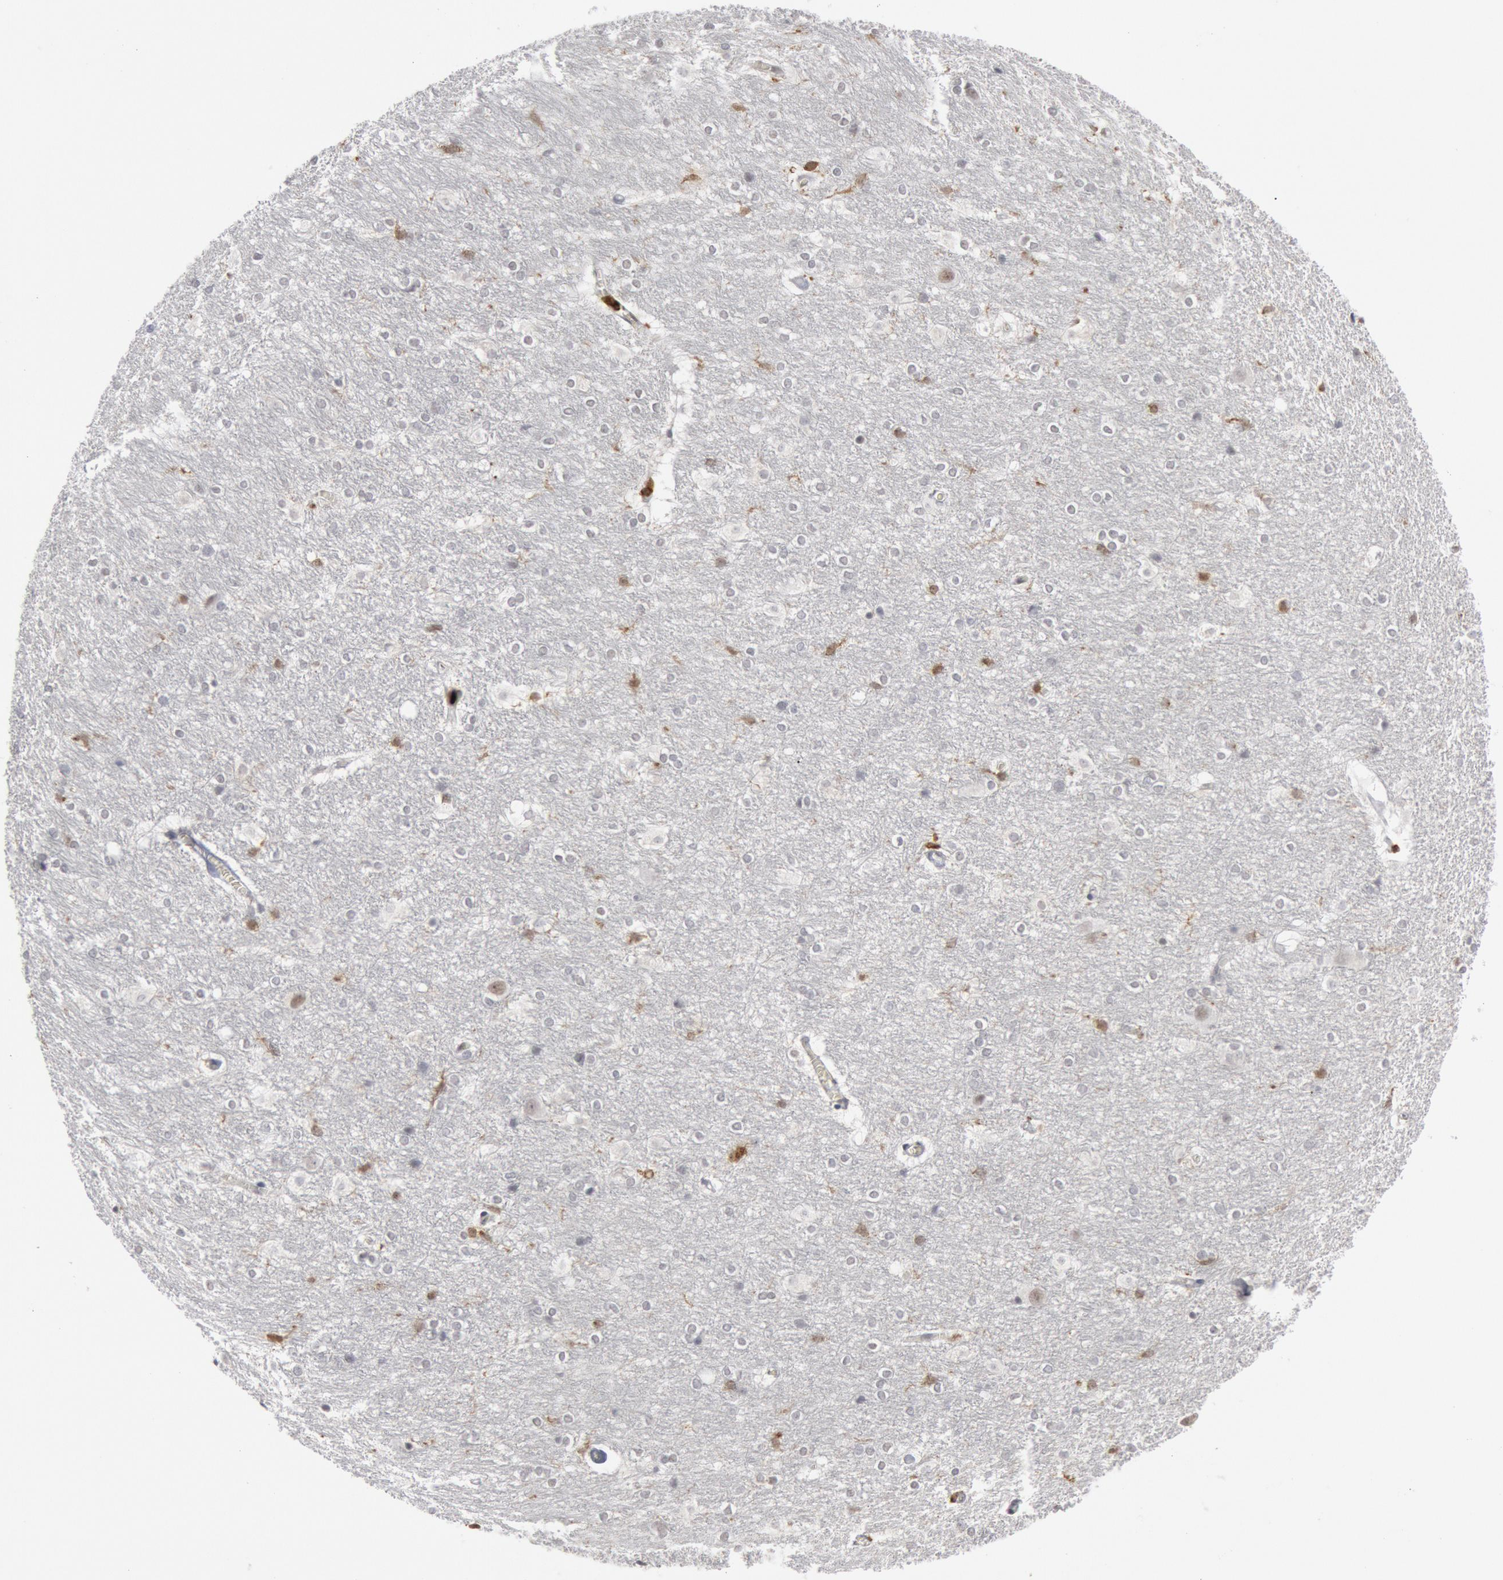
{"staining": {"intensity": "moderate", "quantity": "<25%", "location": "cytoplasmic/membranous,nuclear"}, "tissue": "hippocampus", "cell_type": "Glial cells", "image_type": "normal", "snomed": [{"axis": "morphology", "description": "Normal tissue, NOS"}, {"axis": "topography", "description": "Hippocampus"}], "caption": "This micrograph demonstrates normal hippocampus stained with immunohistochemistry to label a protein in brown. The cytoplasmic/membranous,nuclear of glial cells show moderate positivity for the protein. Nuclei are counter-stained blue.", "gene": "PTPN6", "patient": {"sex": "female", "age": 19}}